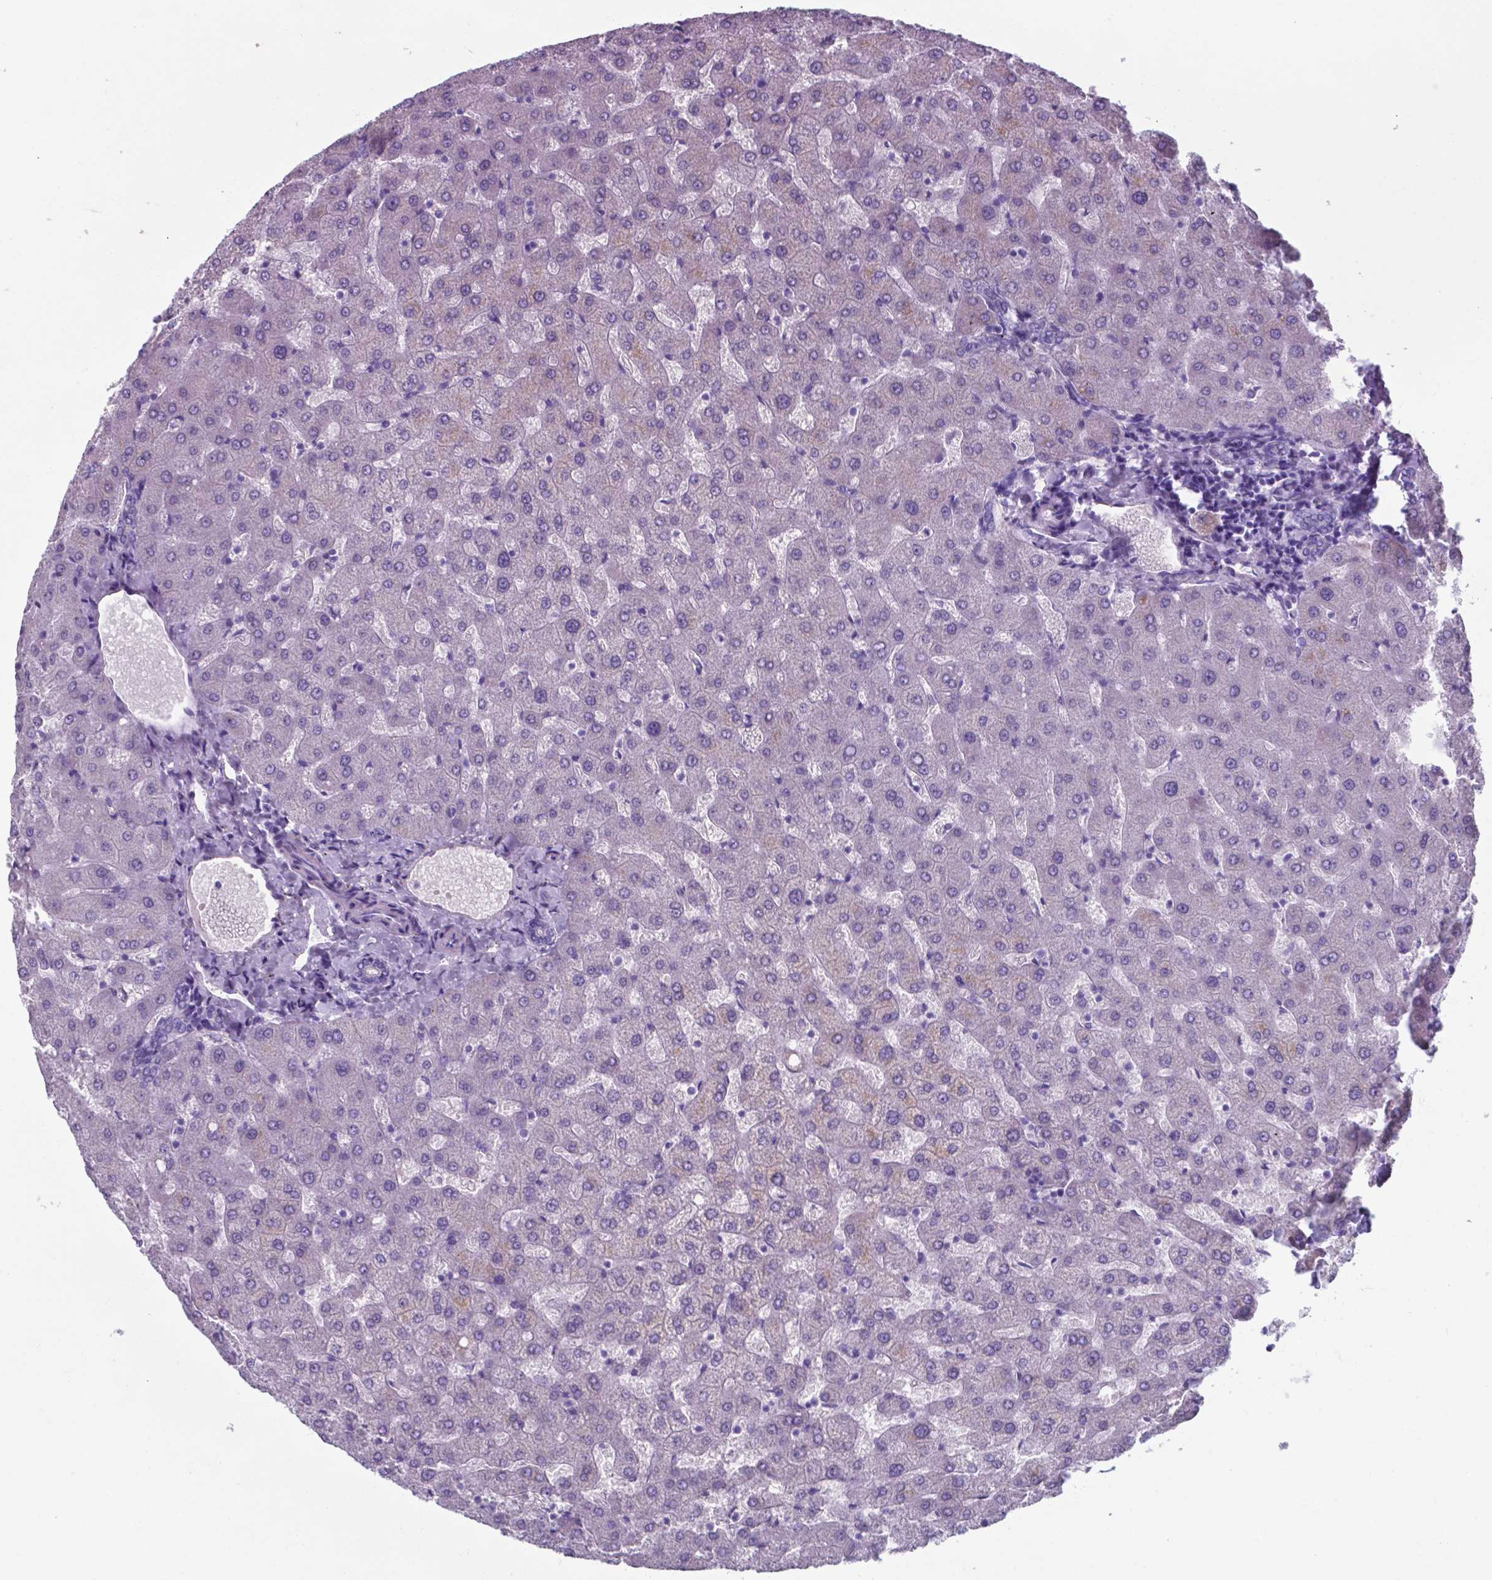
{"staining": {"intensity": "negative", "quantity": "none", "location": "none"}, "tissue": "liver", "cell_type": "Cholangiocytes", "image_type": "normal", "snomed": [{"axis": "morphology", "description": "Normal tissue, NOS"}, {"axis": "topography", "description": "Liver"}], "caption": "A high-resolution micrograph shows IHC staining of benign liver, which demonstrates no significant expression in cholangiocytes.", "gene": "AP5B1", "patient": {"sex": "female", "age": 50}}